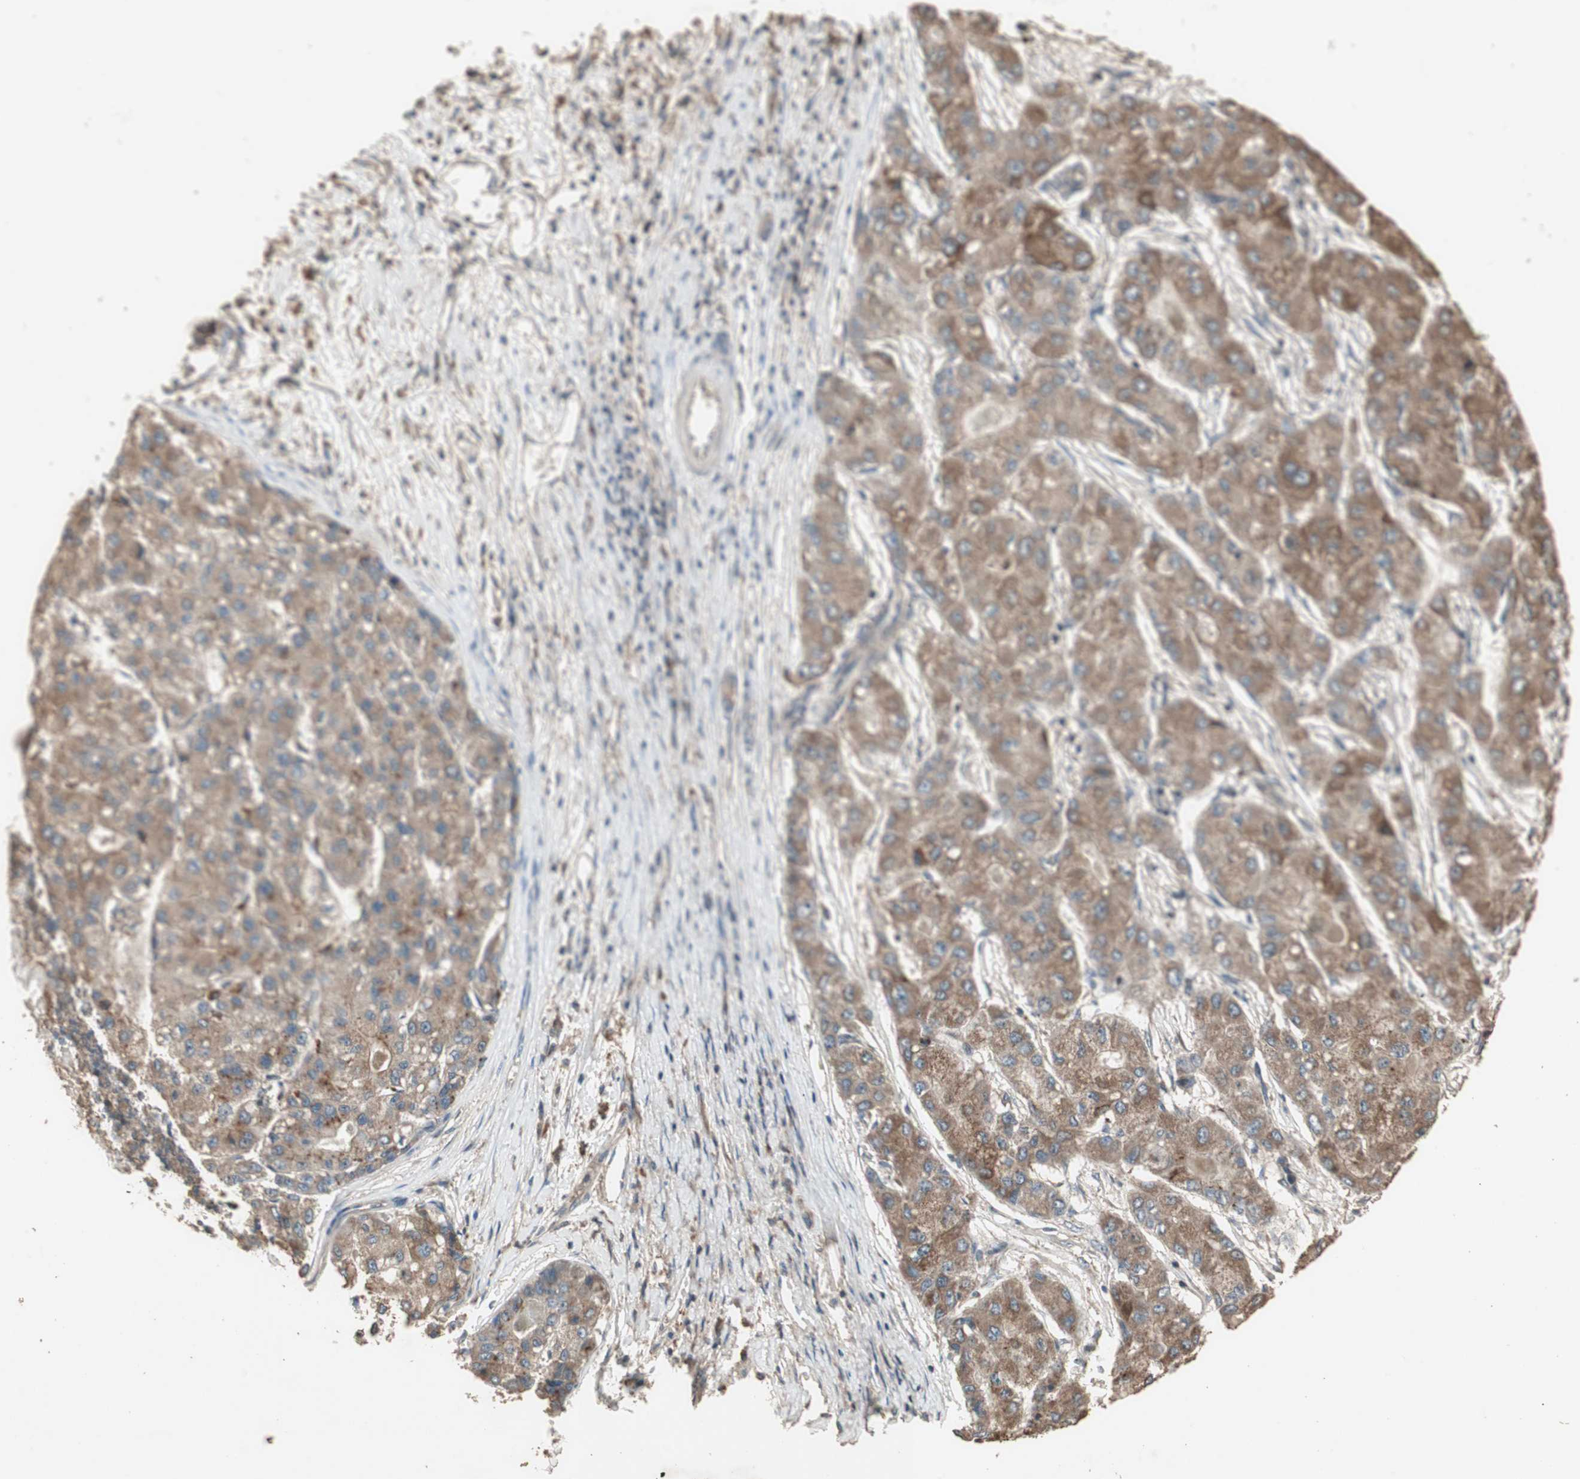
{"staining": {"intensity": "moderate", "quantity": ">75%", "location": "cytoplasmic/membranous"}, "tissue": "liver cancer", "cell_type": "Tumor cells", "image_type": "cancer", "snomed": [{"axis": "morphology", "description": "Carcinoma, Hepatocellular, NOS"}, {"axis": "topography", "description": "Liver"}], "caption": "Liver hepatocellular carcinoma stained with immunohistochemistry (IHC) exhibits moderate cytoplasmic/membranous positivity in approximately >75% of tumor cells. The protein is stained brown, and the nuclei are stained in blue (DAB (3,3'-diaminobenzidine) IHC with brightfield microscopy, high magnification).", "gene": "UBAC1", "patient": {"sex": "male", "age": 80}}